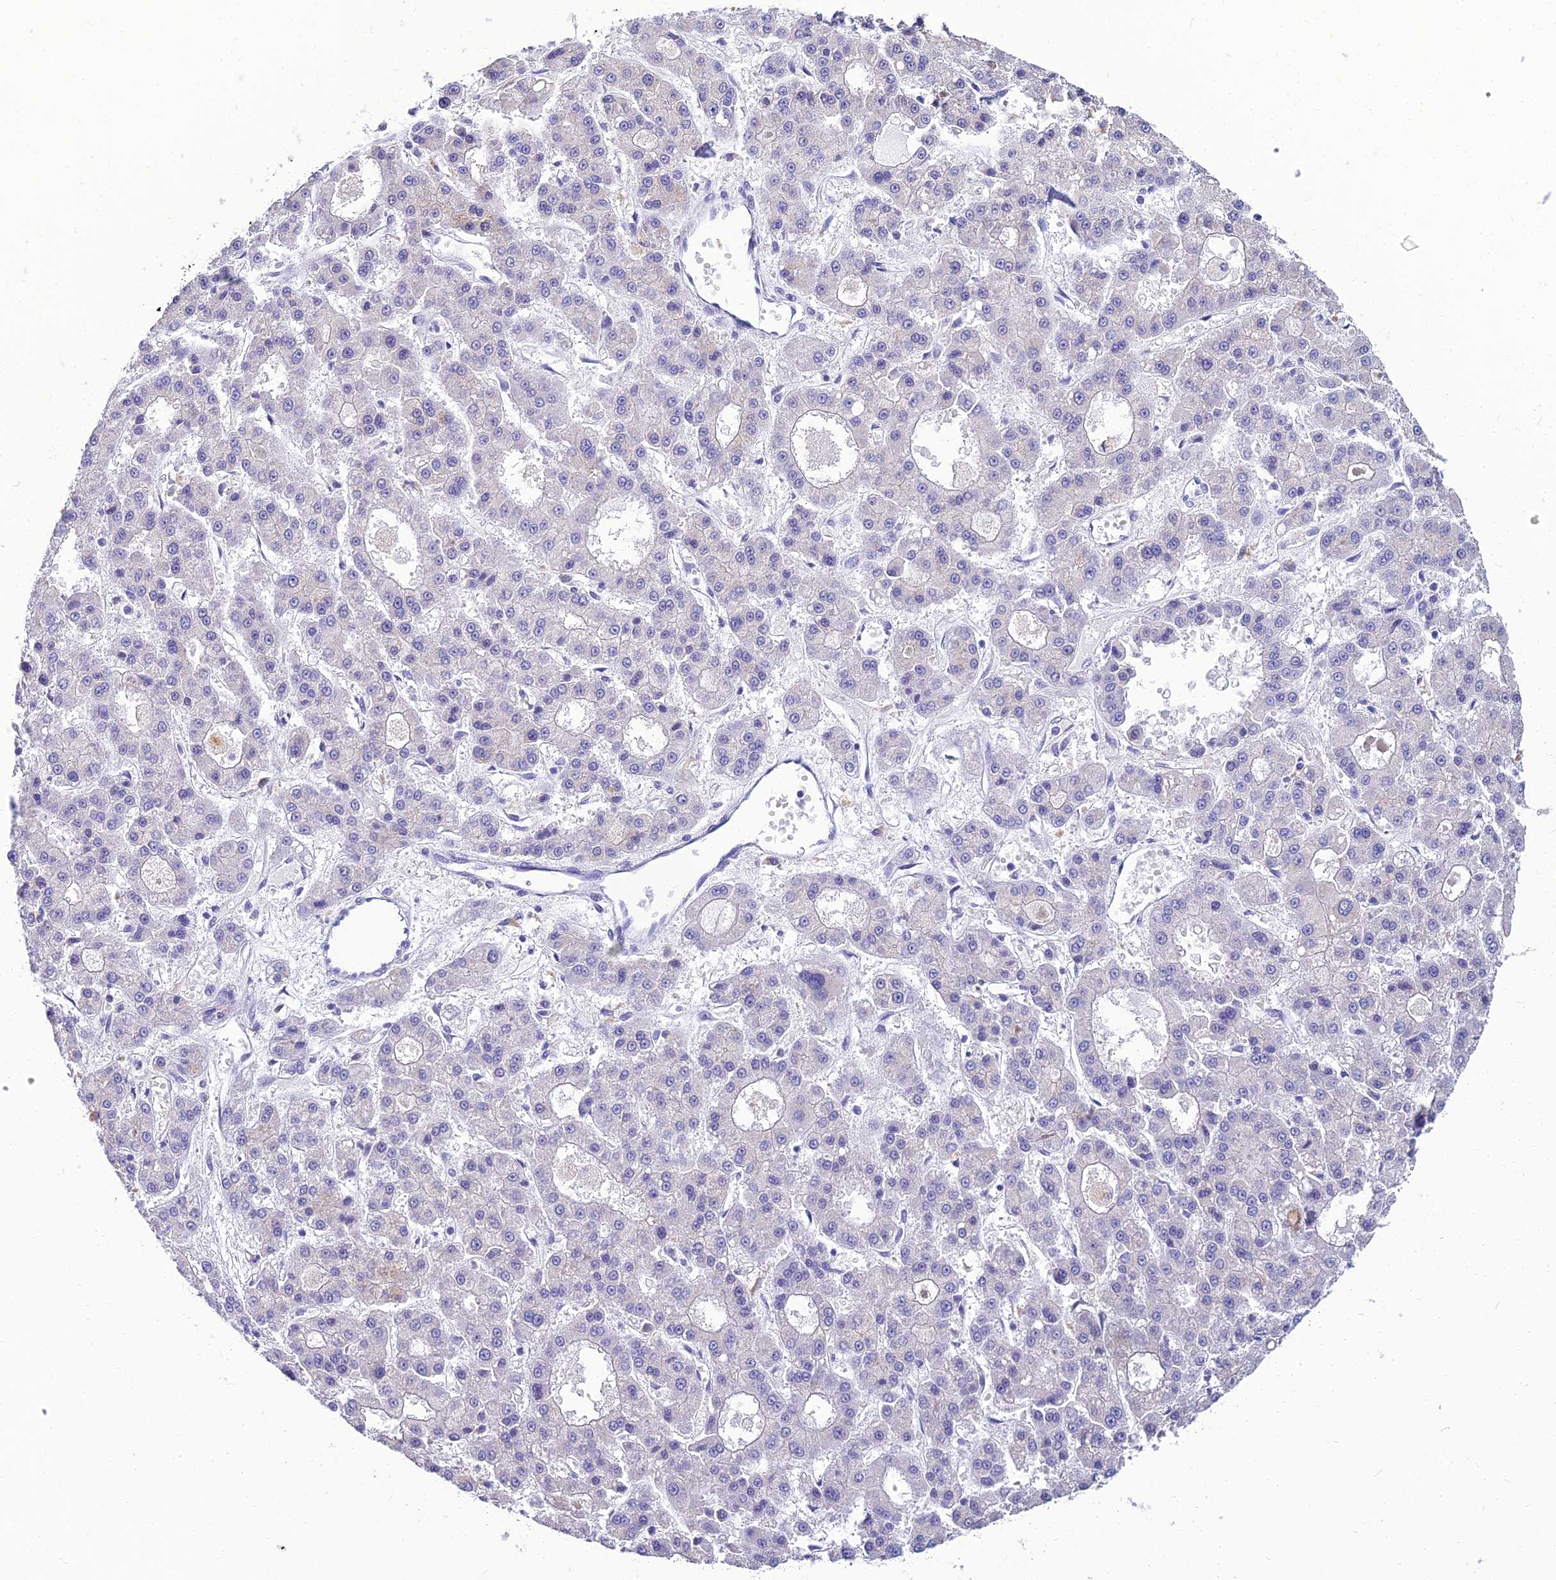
{"staining": {"intensity": "negative", "quantity": "none", "location": "none"}, "tissue": "liver cancer", "cell_type": "Tumor cells", "image_type": "cancer", "snomed": [{"axis": "morphology", "description": "Carcinoma, Hepatocellular, NOS"}, {"axis": "topography", "description": "Liver"}], "caption": "Immunohistochemical staining of human liver cancer (hepatocellular carcinoma) displays no significant positivity in tumor cells.", "gene": "NPY", "patient": {"sex": "male", "age": 70}}